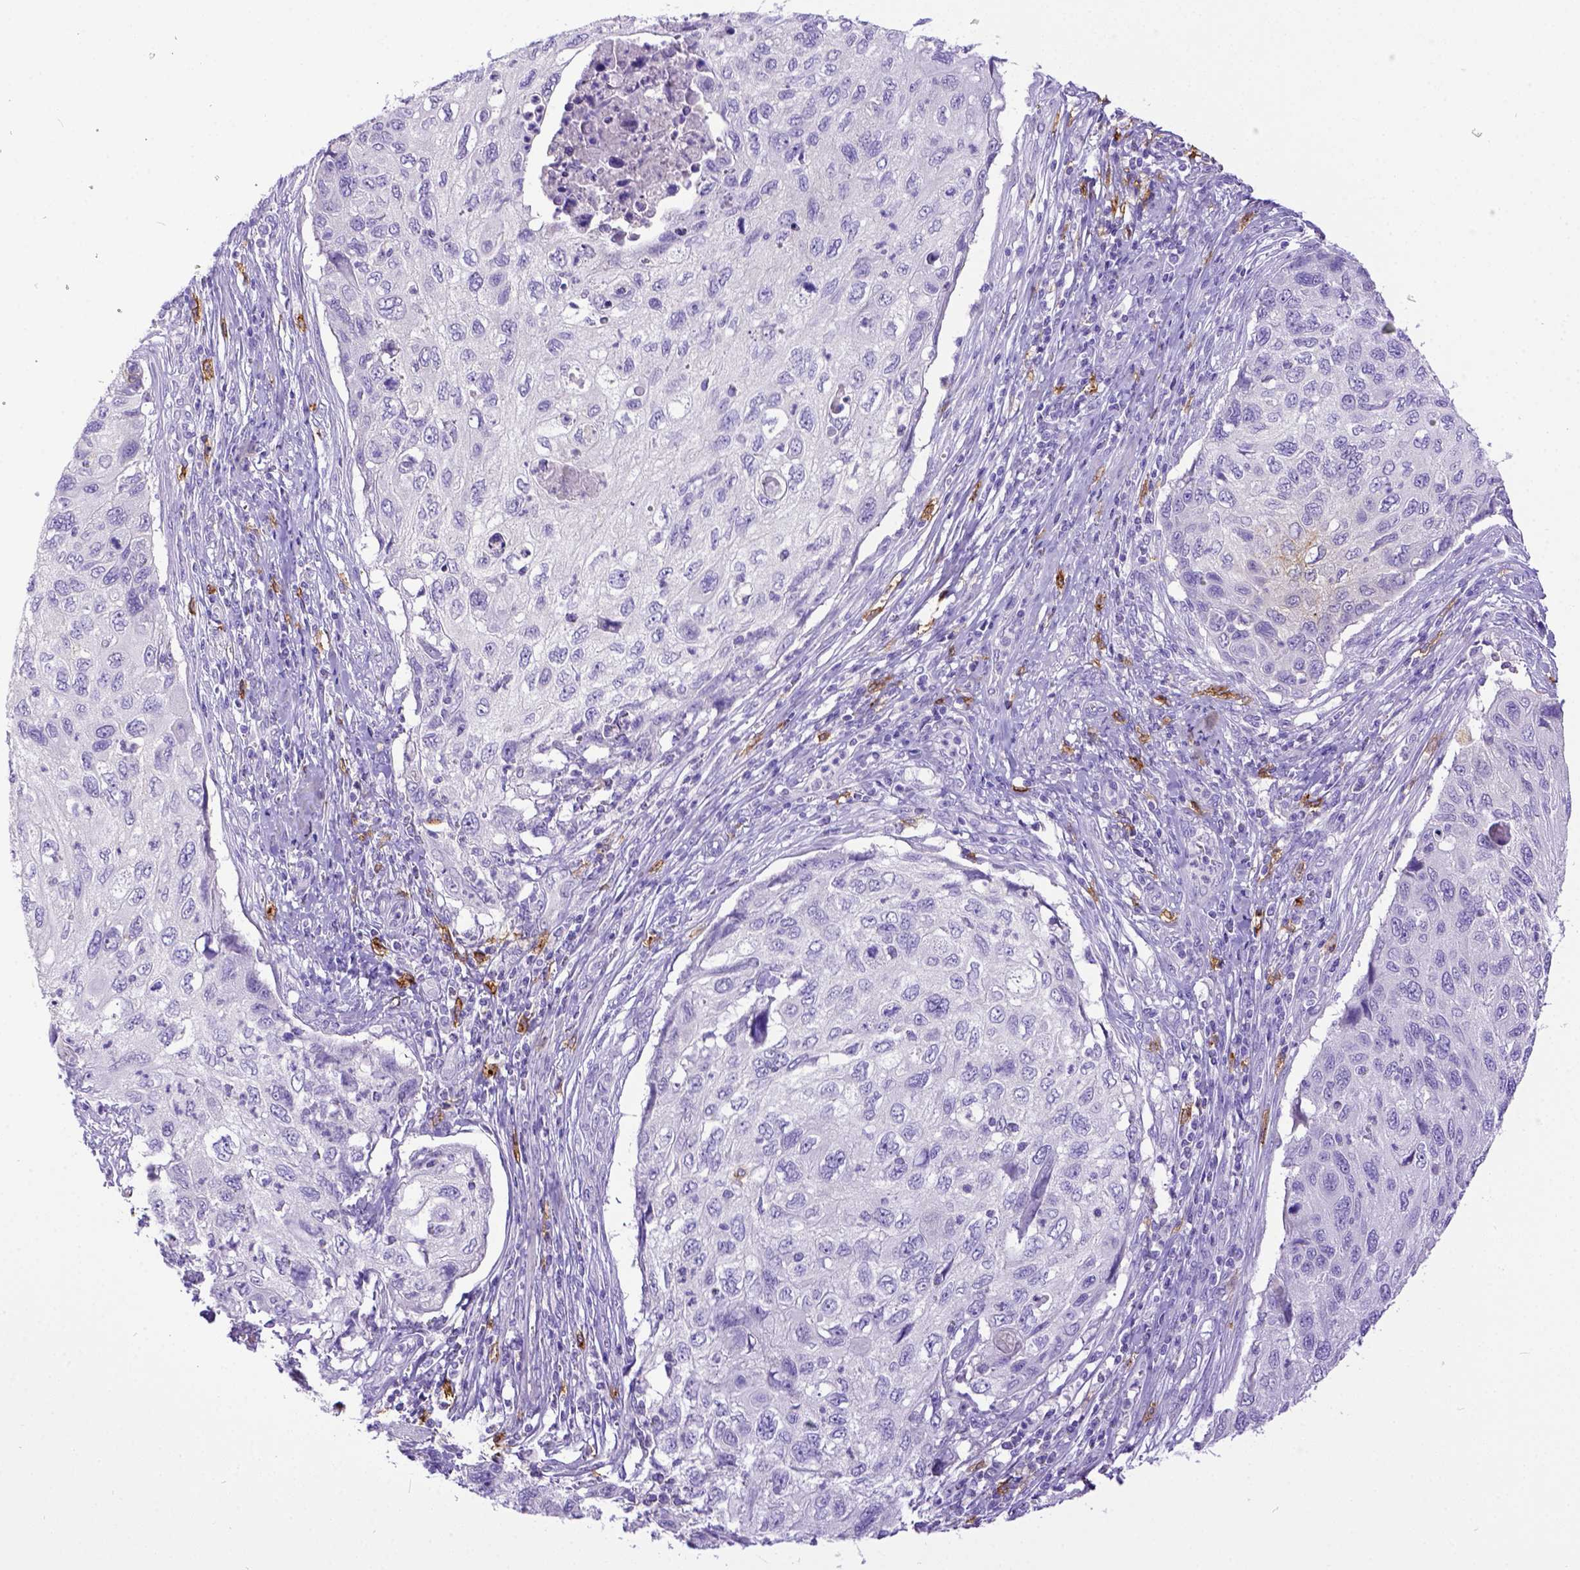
{"staining": {"intensity": "negative", "quantity": "none", "location": "none"}, "tissue": "cervical cancer", "cell_type": "Tumor cells", "image_type": "cancer", "snomed": [{"axis": "morphology", "description": "Squamous cell carcinoma, NOS"}, {"axis": "topography", "description": "Cervix"}], "caption": "A photomicrograph of cervical squamous cell carcinoma stained for a protein exhibits no brown staining in tumor cells.", "gene": "KIT", "patient": {"sex": "female", "age": 70}}